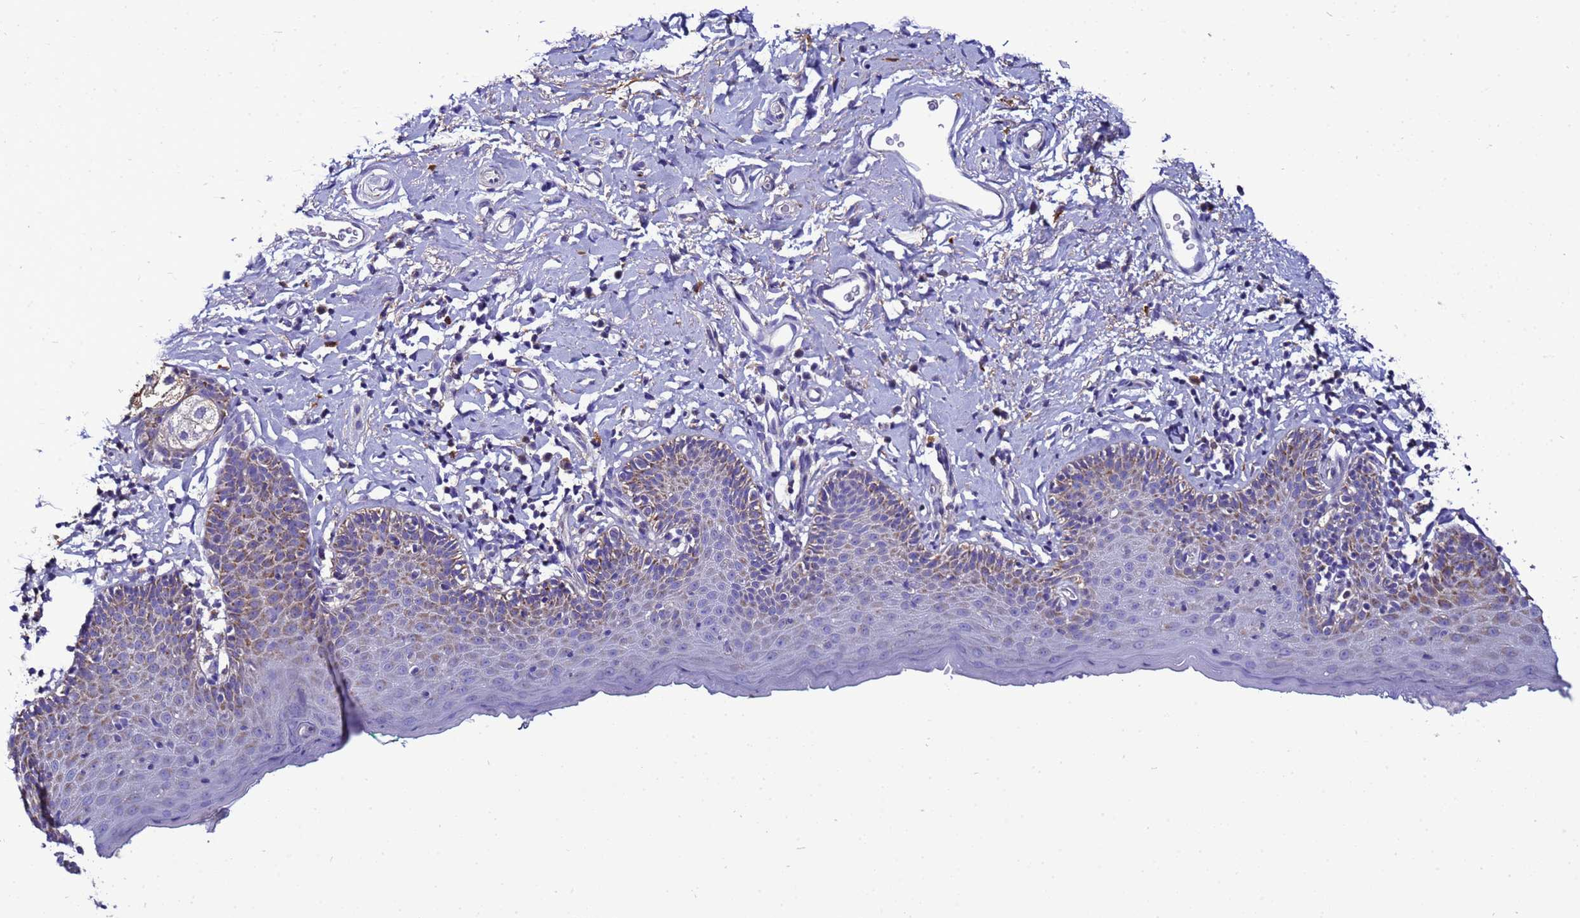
{"staining": {"intensity": "moderate", "quantity": "<25%", "location": "cytoplasmic/membranous"}, "tissue": "skin", "cell_type": "Epidermal cells", "image_type": "normal", "snomed": [{"axis": "morphology", "description": "Normal tissue, NOS"}, {"axis": "topography", "description": "Vulva"}], "caption": "Human skin stained with a brown dye exhibits moderate cytoplasmic/membranous positive positivity in about <25% of epidermal cells.", "gene": "HIGD2A", "patient": {"sex": "female", "age": 66}}